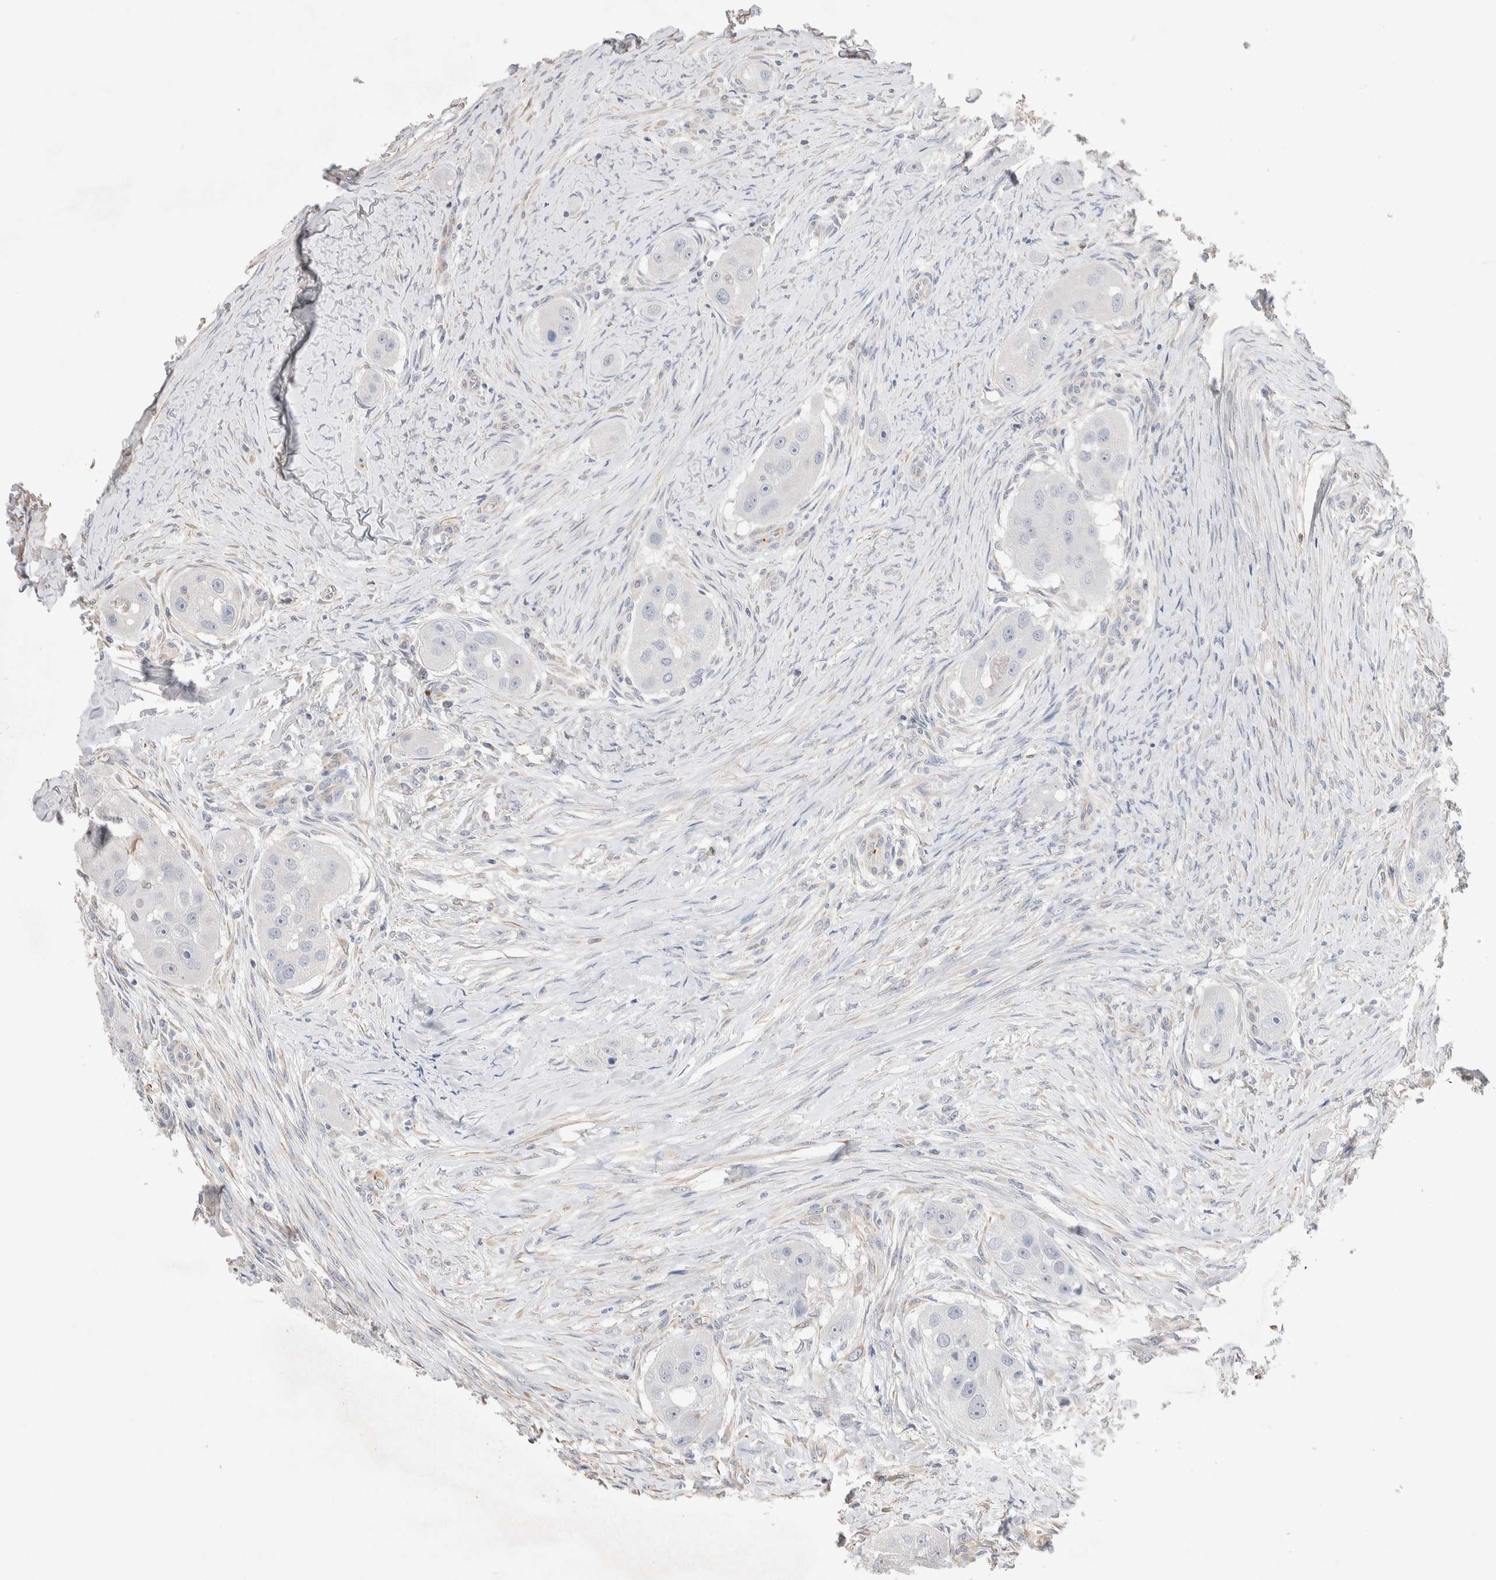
{"staining": {"intensity": "negative", "quantity": "none", "location": "none"}, "tissue": "head and neck cancer", "cell_type": "Tumor cells", "image_type": "cancer", "snomed": [{"axis": "morphology", "description": "Normal tissue, NOS"}, {"axis": "morphology", "description": "Squamous cell carcinoma, NOS"}, {"axis": "topography", "description": "Skeletal muscle"}, {"axis": "topography", "description": "Head-Neck"}], "caption": "Protein analysis of head and neck squamous cell carcinoma shows no significant expression in tumor cells.", "gene": "FFAR2", "patient": {"sex": "male", "age": 51}}